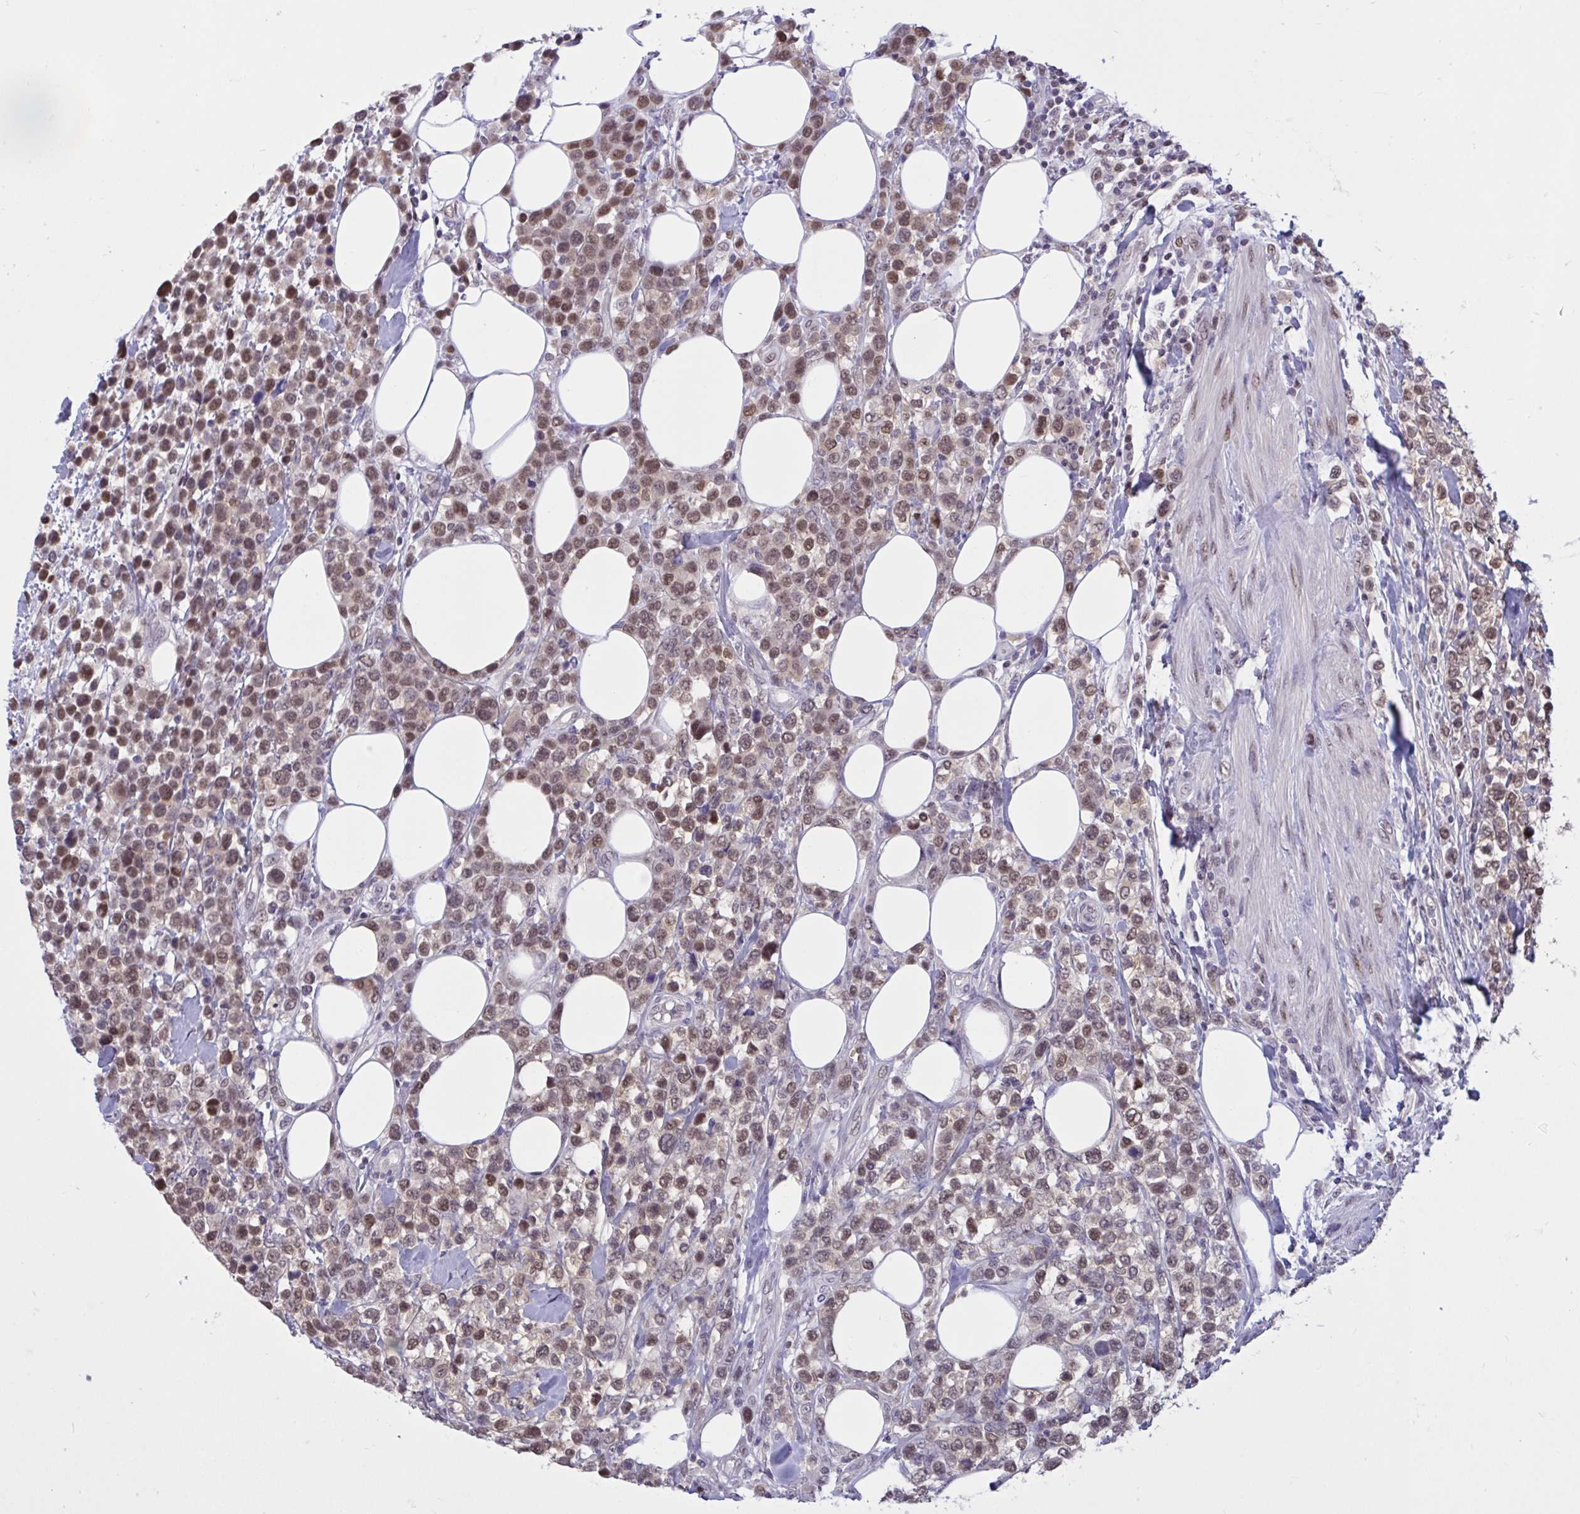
{"staining": {"intensity": "moderate", "quantity": ">75%", "location": "nuclear"}, "tissue": "lymphoma", "cell_type": "Tumor cells", "image_type": "cancer", "snomed": [{"axis": "morphology", "description": "Malignant lymphoma, non-Hodgkin's type, High grade"}, {"axis": "topography", "description": "Soft tissue"}], "caption": "Malignant lymphoma, non-Hodgkin's type (high-grade) was stained to show a protein in brown. There is medium levels of moderate nuclear positivity in approximately >75% of tumor cells. Using DAB (3,3'-diaminobenzidine) (brown) and hematoxylin (blue) stains, captured at high magnification using brightfield microscopy.", "gene": "RBL1", "patient": {"sex": "female", "age": 56}}